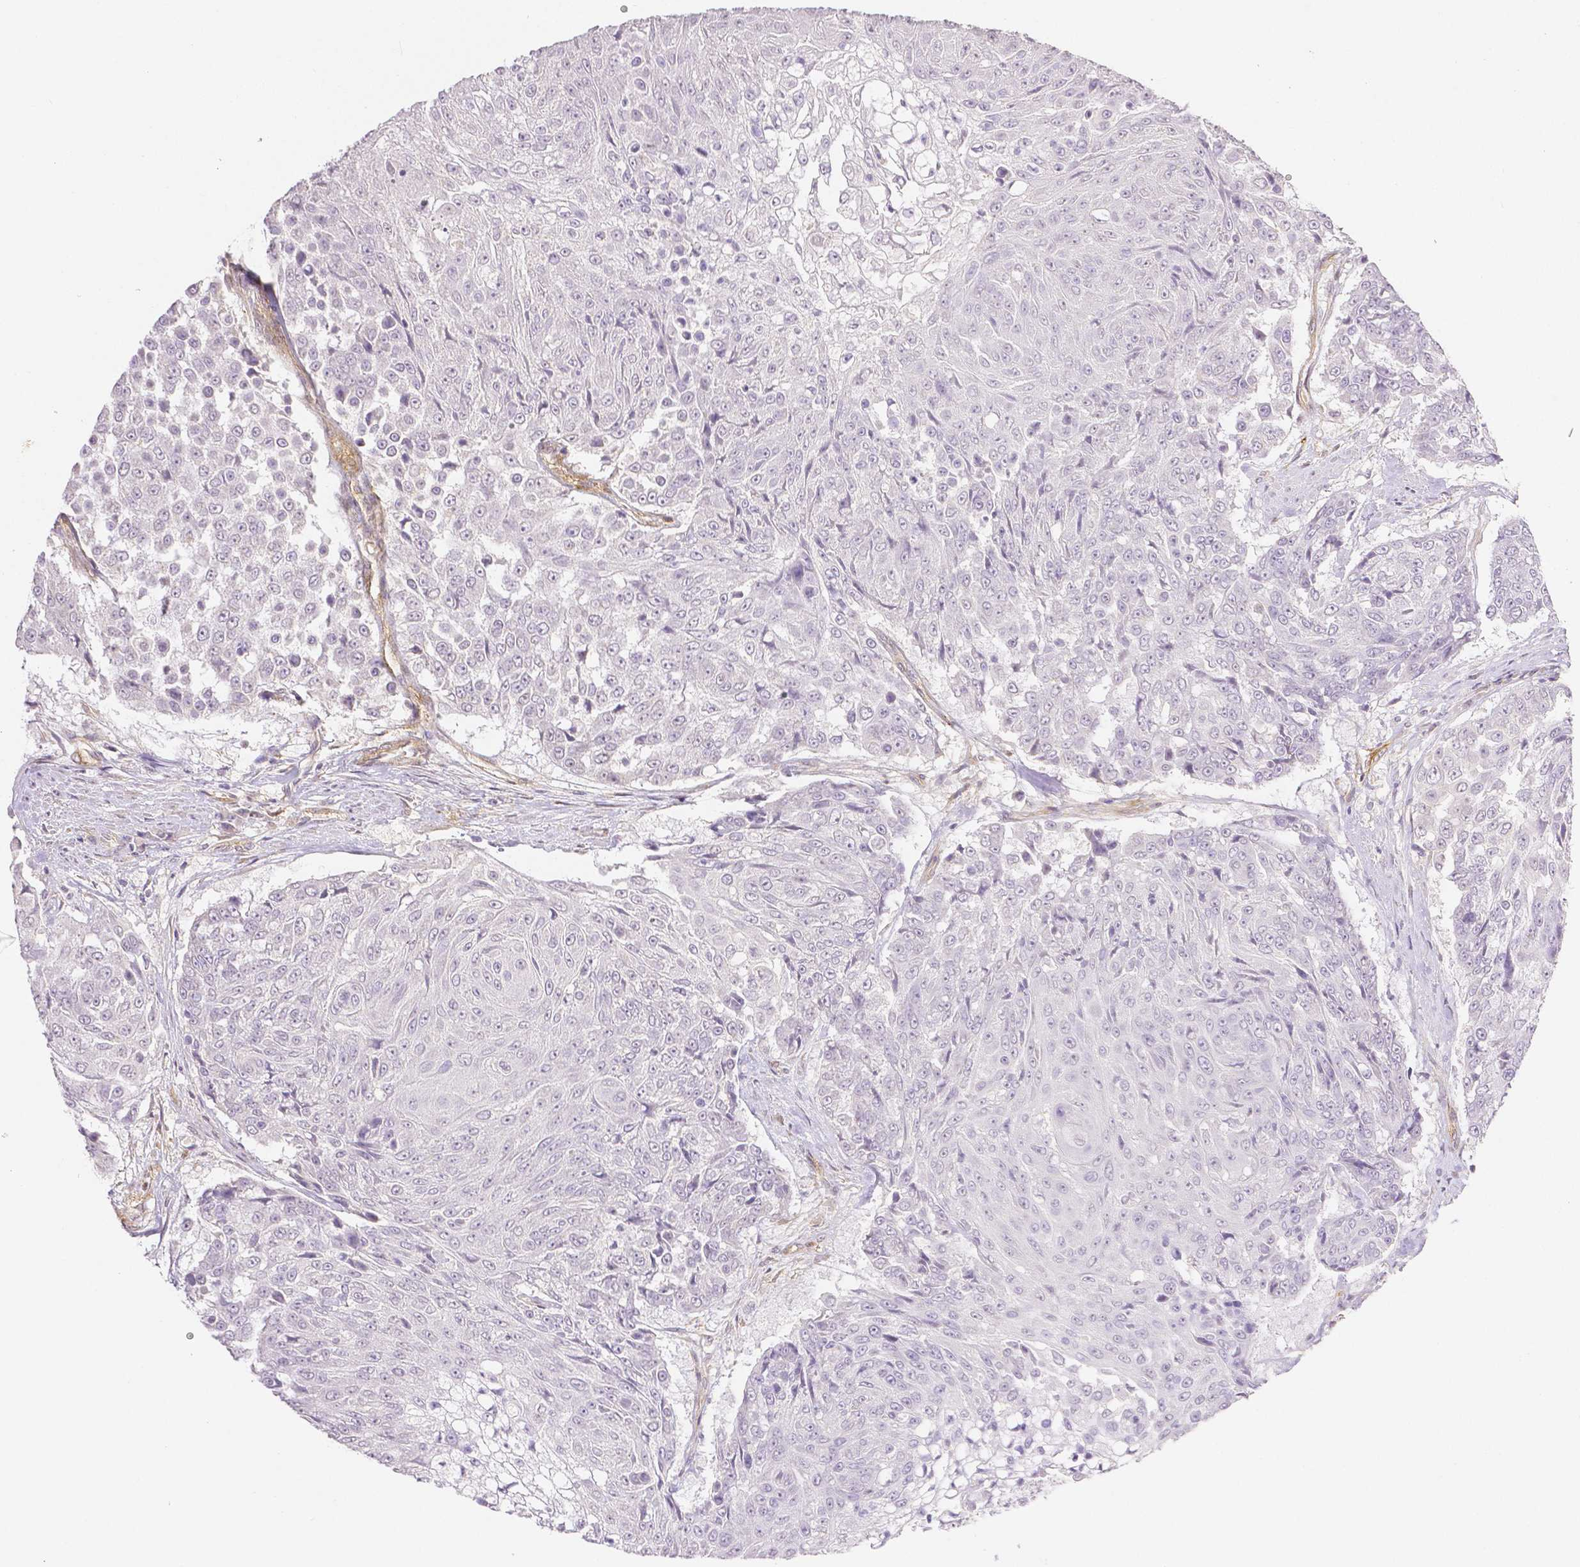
{"staining": {"intensity": "negative", "quantity": "none", "location": "none"}, "tissue": "urothelial cancer", "cell_type": "Tumor cells", "image_type": "cancer", "snomed": [{"axis": "morphology", "description": "Urothelial carcinoma, High grade"}, {"axis": "topography", "description": "Urinary bladder"}], "caption": "Immunohistochemistry (IHC) histopathology image of human urothelial cancer stained for a protein (brown), which exhibits no expression in tumor cells. (DAB (3,3'-diaminobenzidine) immunohistochemistry (IHC) visualized using brightfield microscopy, high magnification).", "gene": "THY1", "patient": {"sex": "female", "age": 63}}